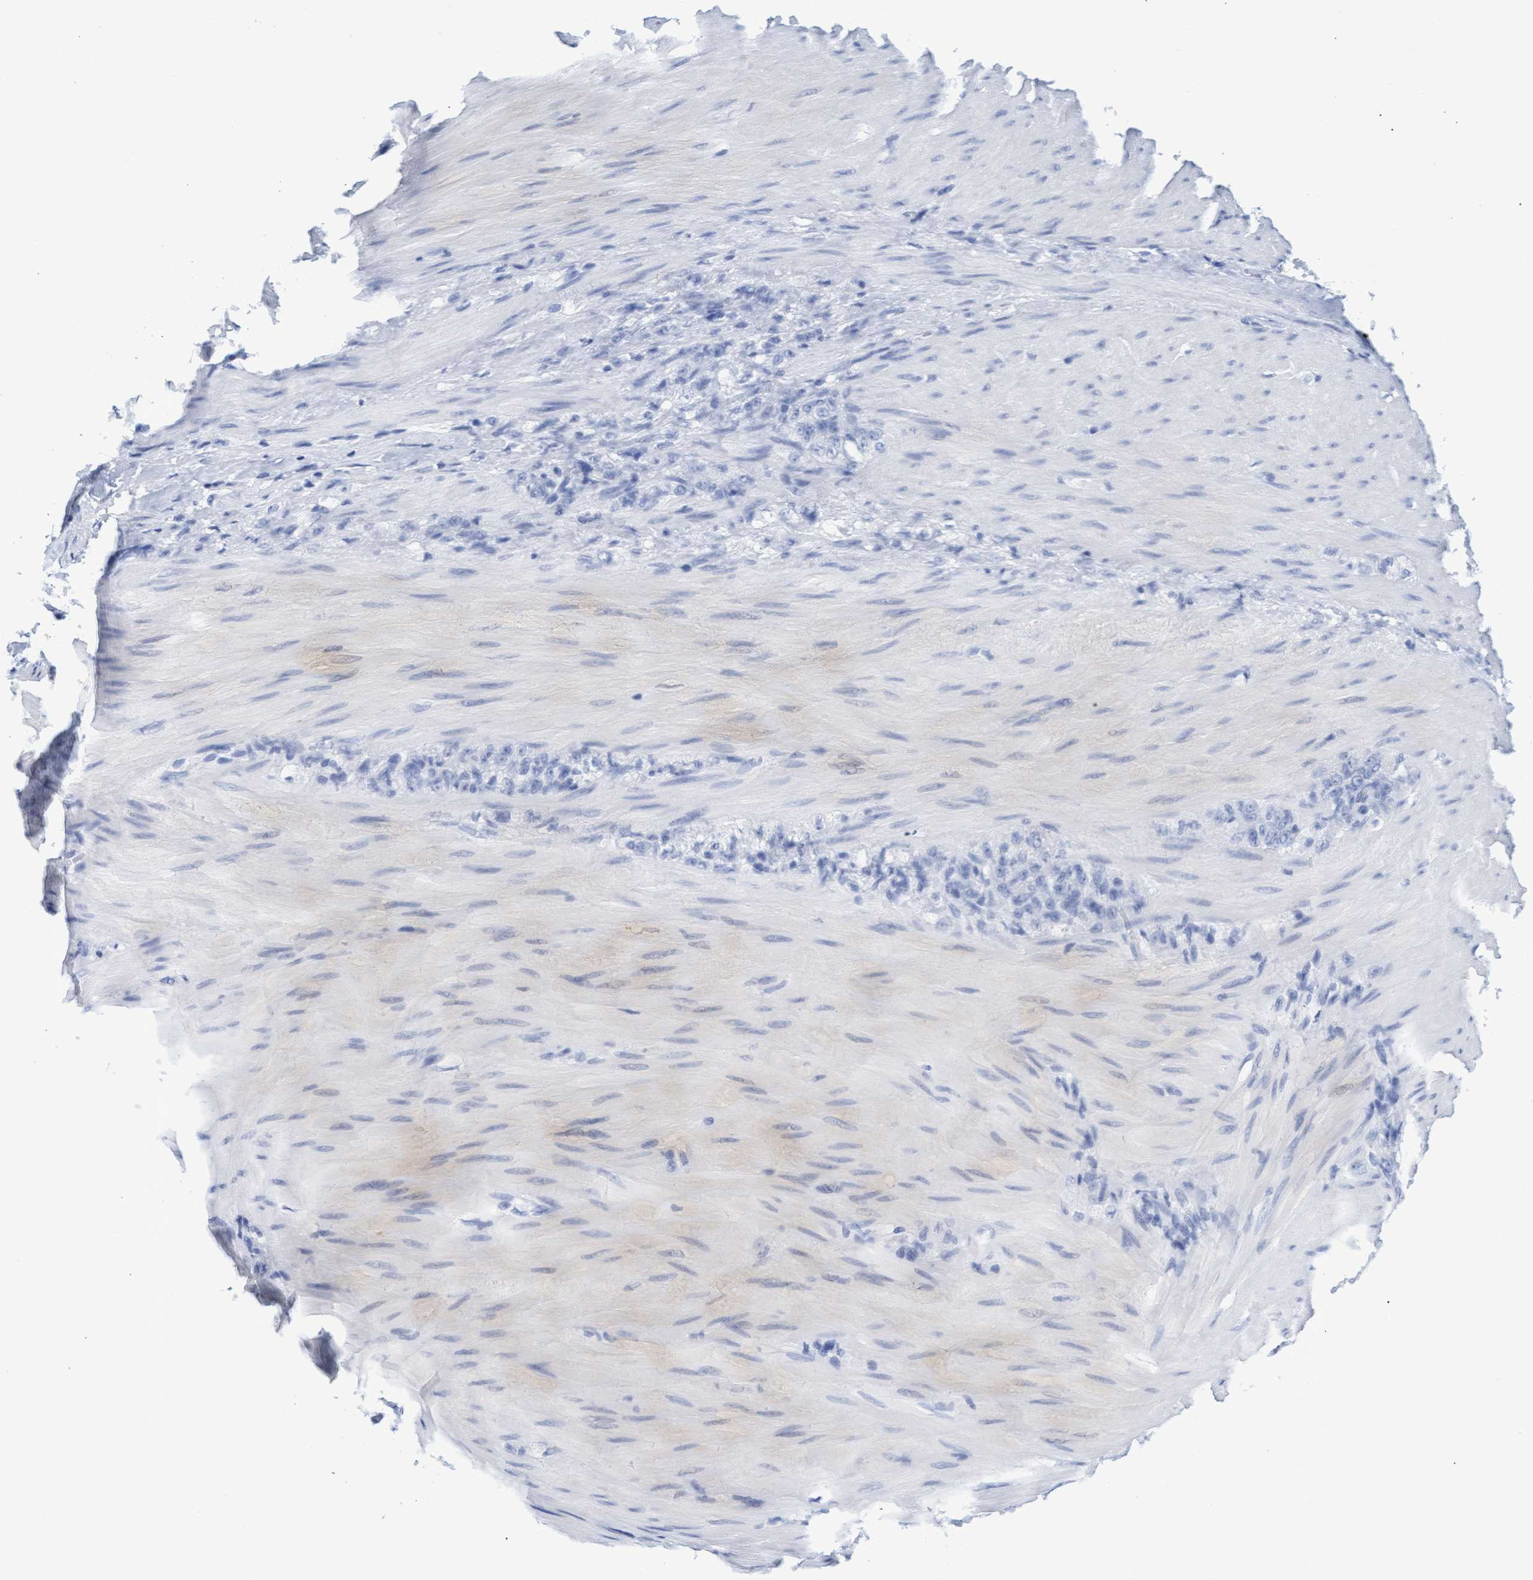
{"staining": {"intensity": "negative", "quantity": "none", "location": "none"}, "tissue": "stomach cancer", "cell_type": "Tumor cells", "image_type": "cancer", "snomed": [{"axis": "morphology", "description": "Normal tissue, NOS"}, {"axis": "morphology", "description": "Adenocarcinoma, NOS"}, {"axis": "topography", "description": "Stomach"}], "caption": "A histopathology image of human stomach cancer is negative for staining in tumor cells. (Stains: DAB immunohistochemistry (IHC) with hematoxylin counter stain, Microscopy: brightfield microscopy at high magnification).", "gene": "INSL6", "patient": {"sex": "male", "age": 82}}